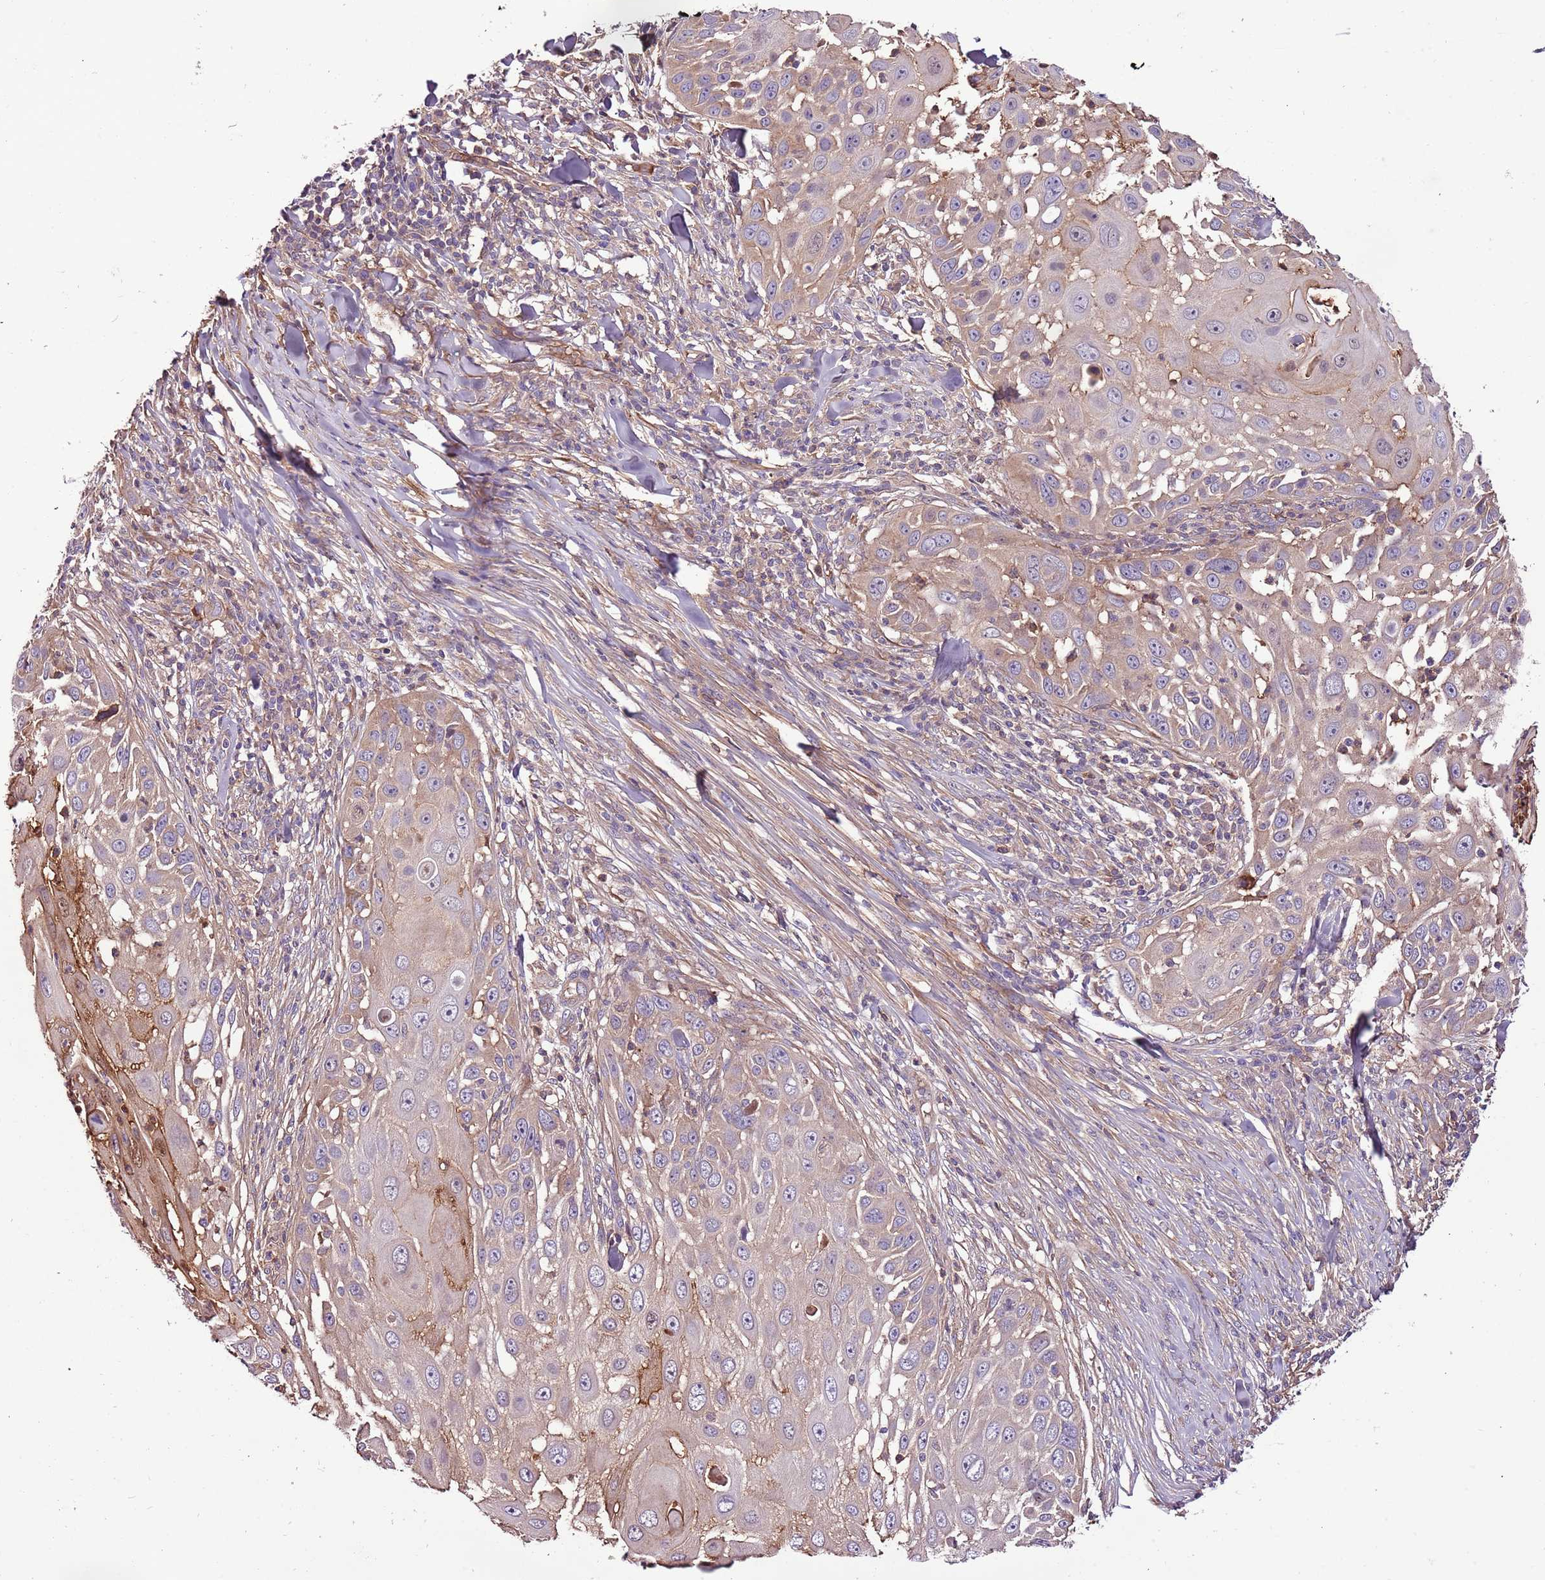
{"staining": {"intensity": "weak", "quantity": "<25%", "location": "cytoplasmic/membranous"}, "tissue": "skin cancer", "cell_type": "Tumor cells", "image_type": "cancer", "snomed": [{"axis": "morphology", "description": "Squamous cell carcinoma, NOS"}, {"axis": "topography", "description": "Skin"}], "caption": "Immunohistochemistry histopathology image of human skin cancer (squamous cell carcinoma) stained for a protein (brown), which shows no positivity in tumor cells.", "gene": "DENR", "patient": {"sex": "female", "age": 44}}